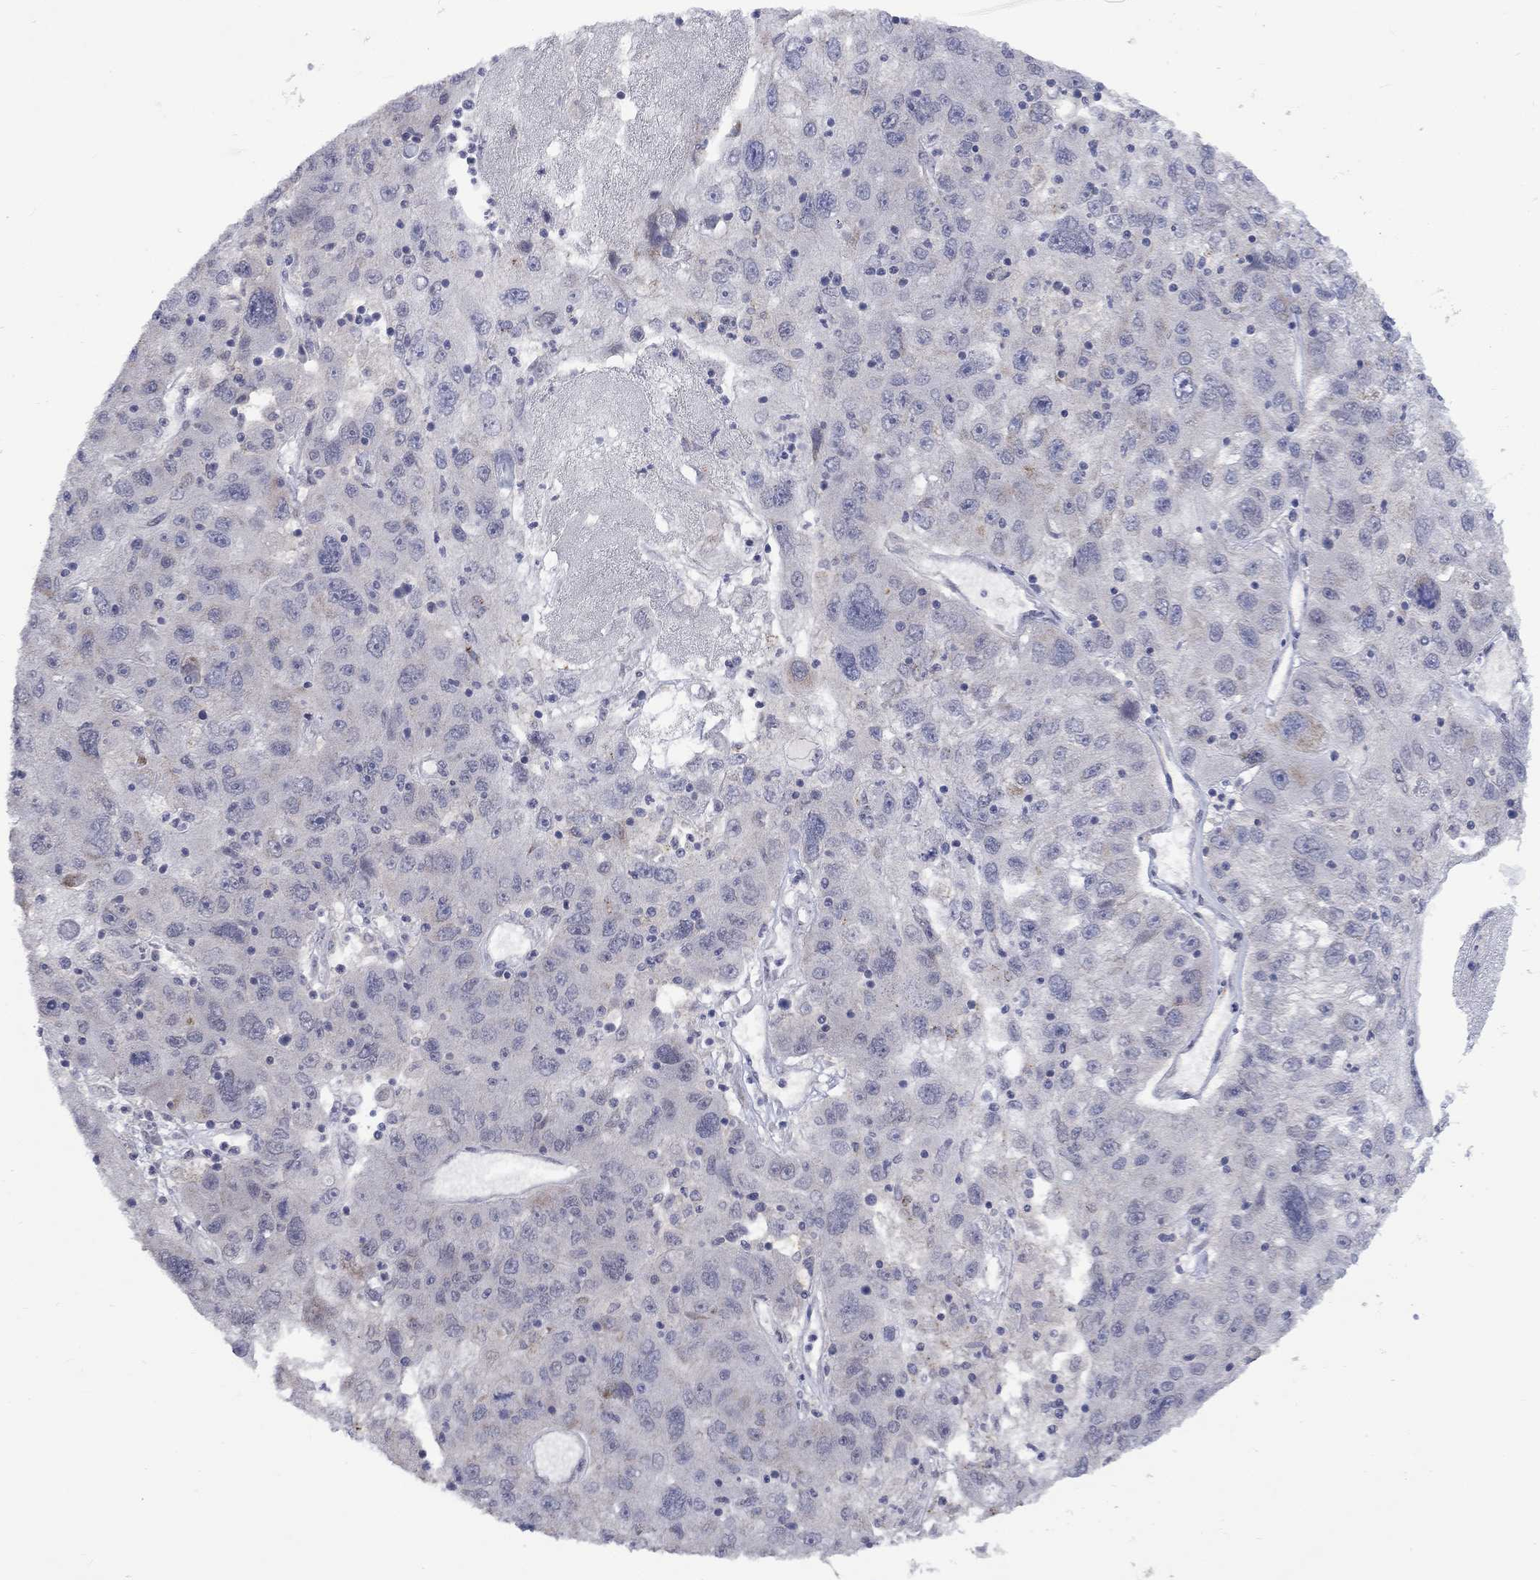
{"staining": {"intensity": "weak", "quantity": "<25%", "location": "cytoplasmic/membranous"}, "tissue": "stomach cancer", "cell_type": "Tumor cells", "image_type": "cancer", "snomed": [{"axis": "morphology", "description": "Adenocarcinoma, NOS"}, {"axis": "topography", "description": "Stomach"}], "caption": "The photomicrograph exhibits no significant positivity in tumor cells of stomach cancer (adenocarcinoma).", "gene": "KCNJ16", "patient": {"sex": "male", "age": 56}}